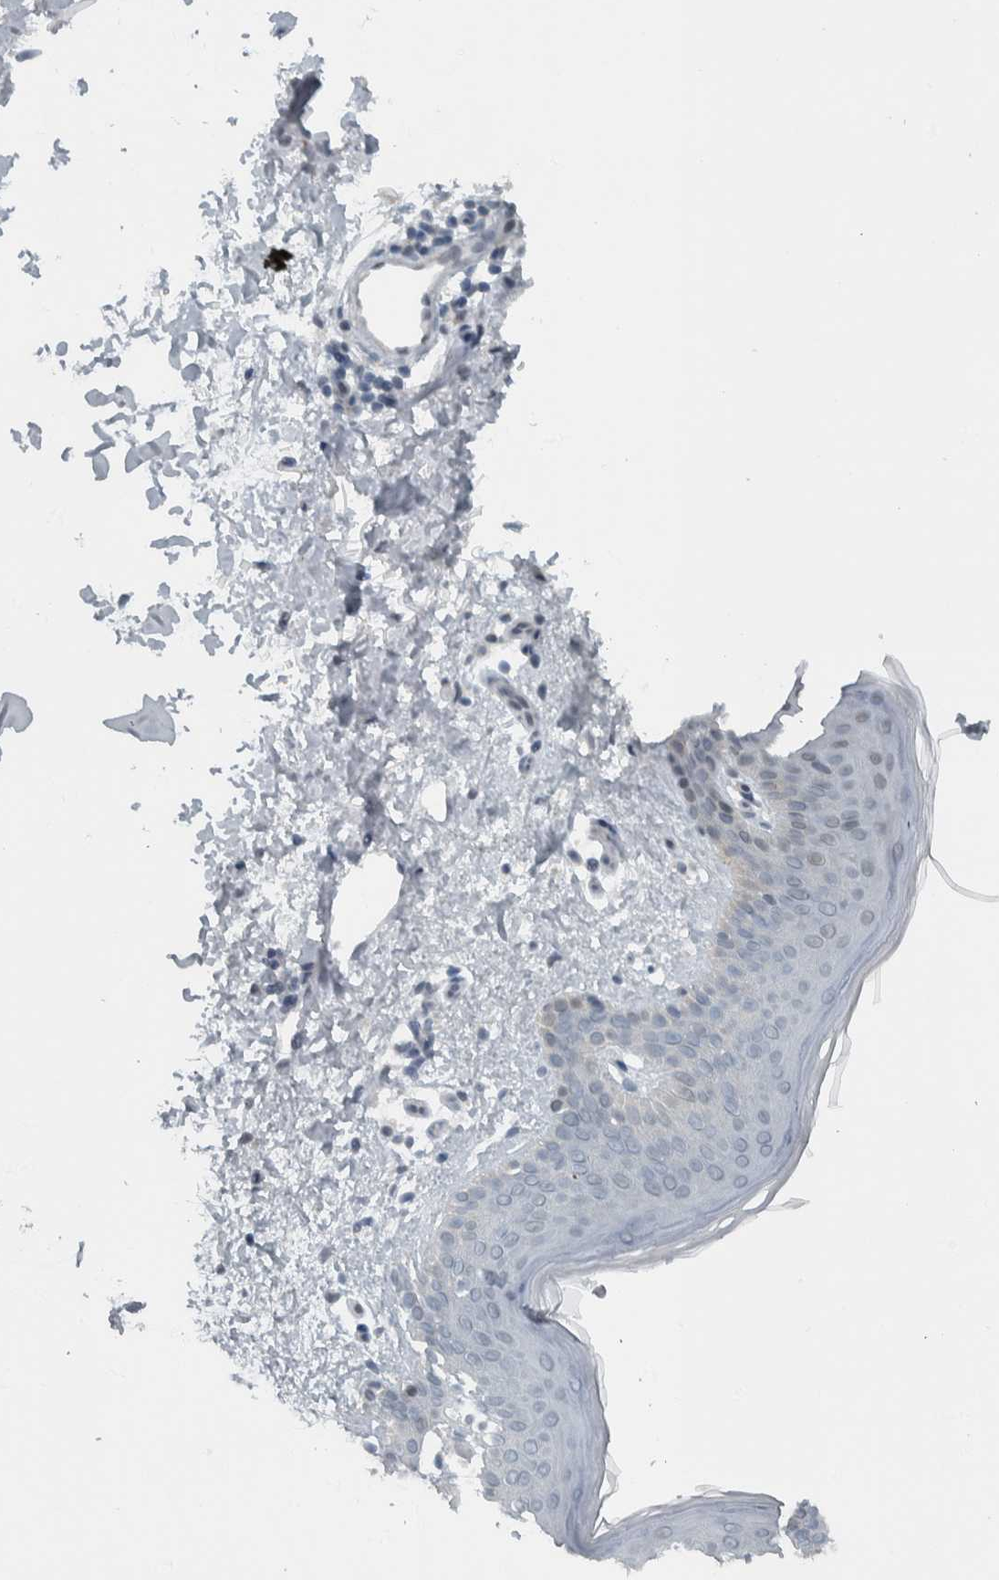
{"staining": {"intensity": "negative", "quantity": "none", "location": "none"}, "tissue": "skin", "cell_type": "Fibroblasts", "image_type": "normal", "snomed": [{"axis": "morphology", "description": "Normal tissue, NOS"}, {"axis": "topography", "description": "Skin"}], "caption": "Protein analysis of benign skin demonstrates no significant staining in fibroblasts. (Brightfield microscopy of DAB (3,3'-diaminobenzidine) IHC at high magnification).", "gene": "ADPRM", "patient": {"sex": "male", "age": 40}}